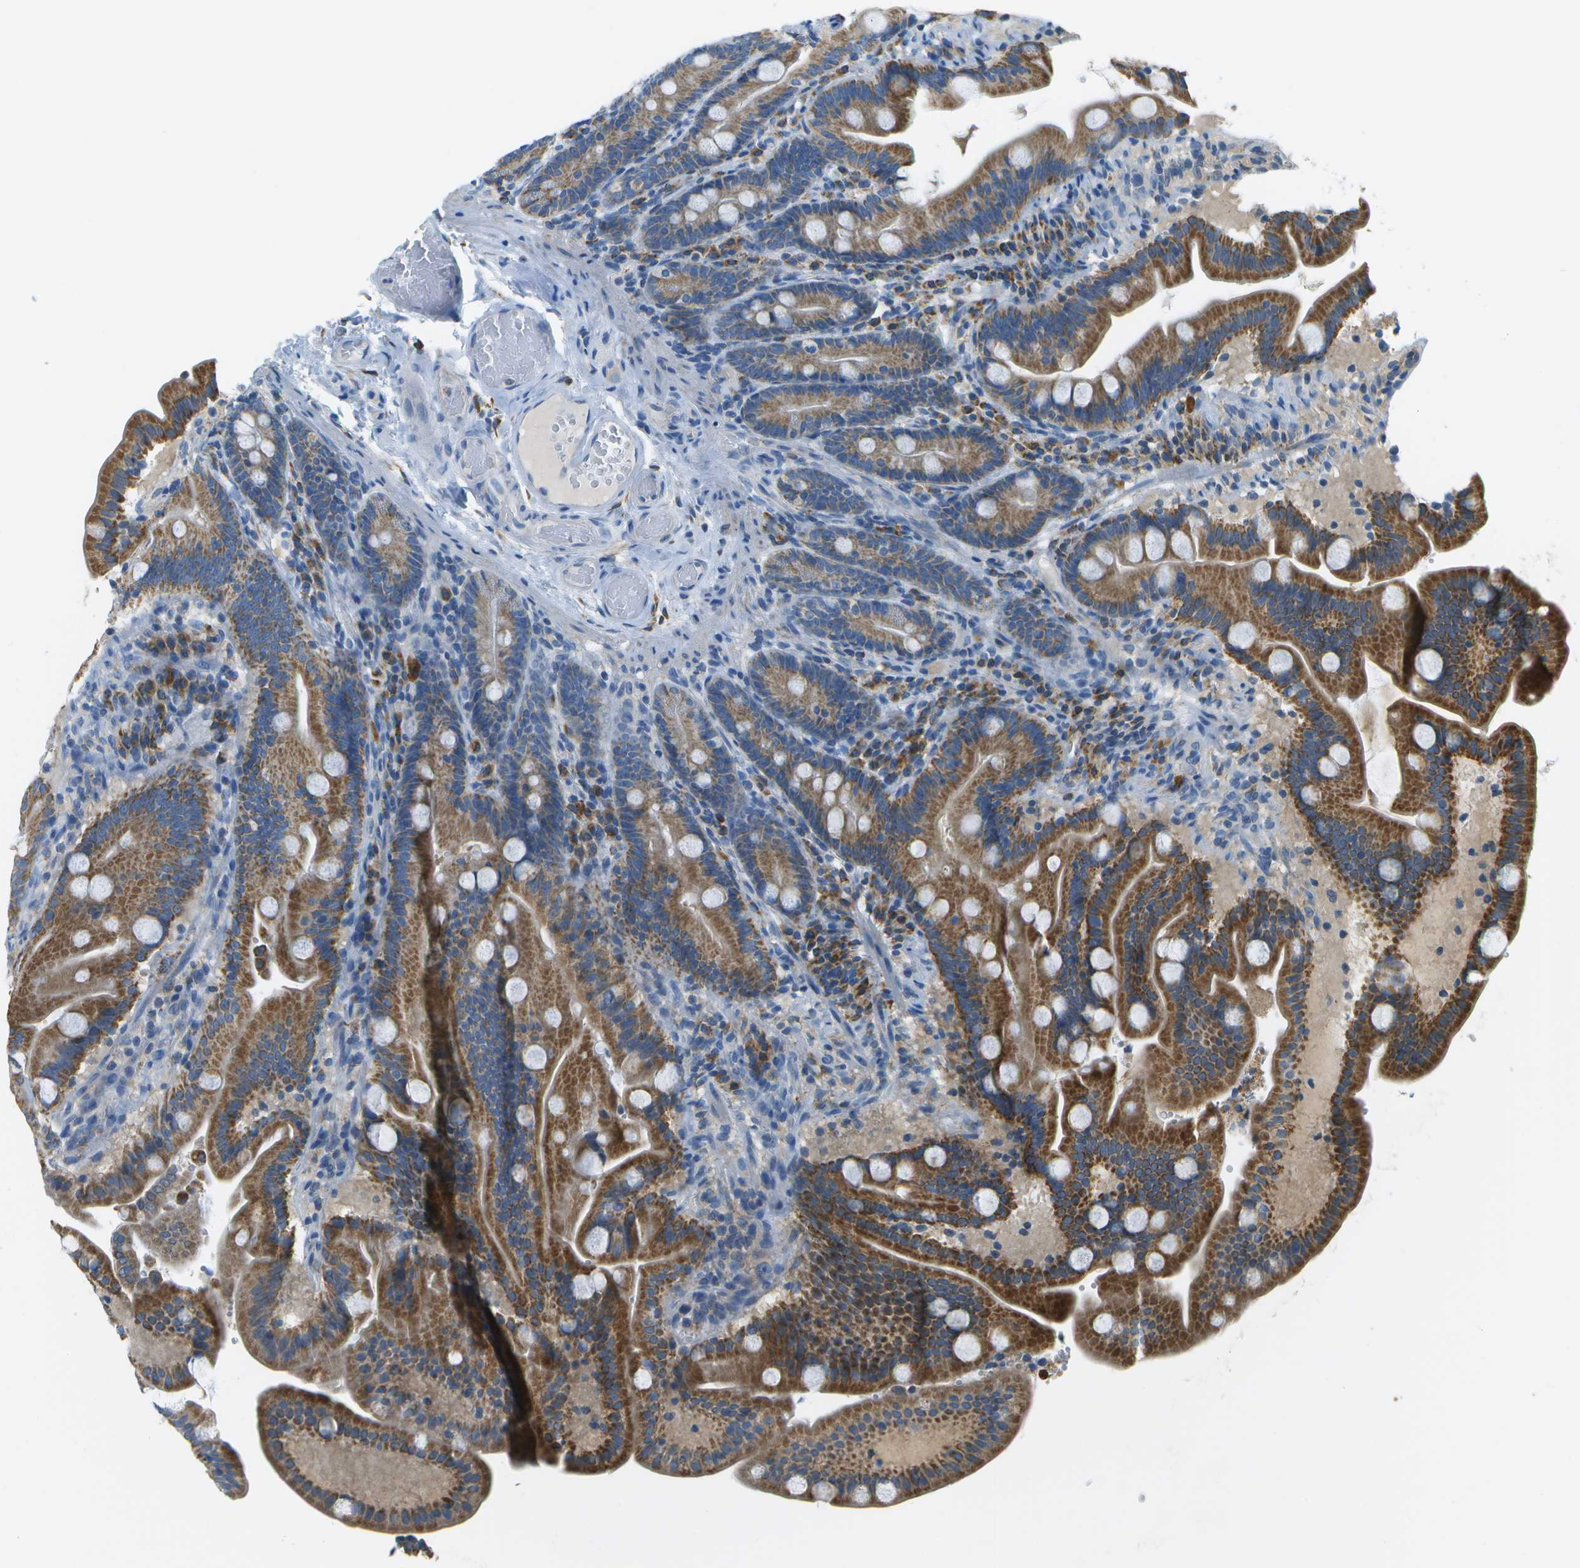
{"staining": {"intensity": "strong", "quantity": ">75%", "location": "cytoplasmic/membranous"}, "tissue": "duodenum", "cell_type": "Glandular cells", "image_type": "normal", "snomed": [{"axis": "morphology", "description": "Normal tissue, NOS"}, {"axis": "topography", "description": "Duodenum"}], "caption": "Duodenum stained with a brown dye reveals strong cytoplasmic/membranous positive positivity in about >75% of glandular cells.", "gene": "PTGIS", "patient": {"sex": "male", "age": 54}}